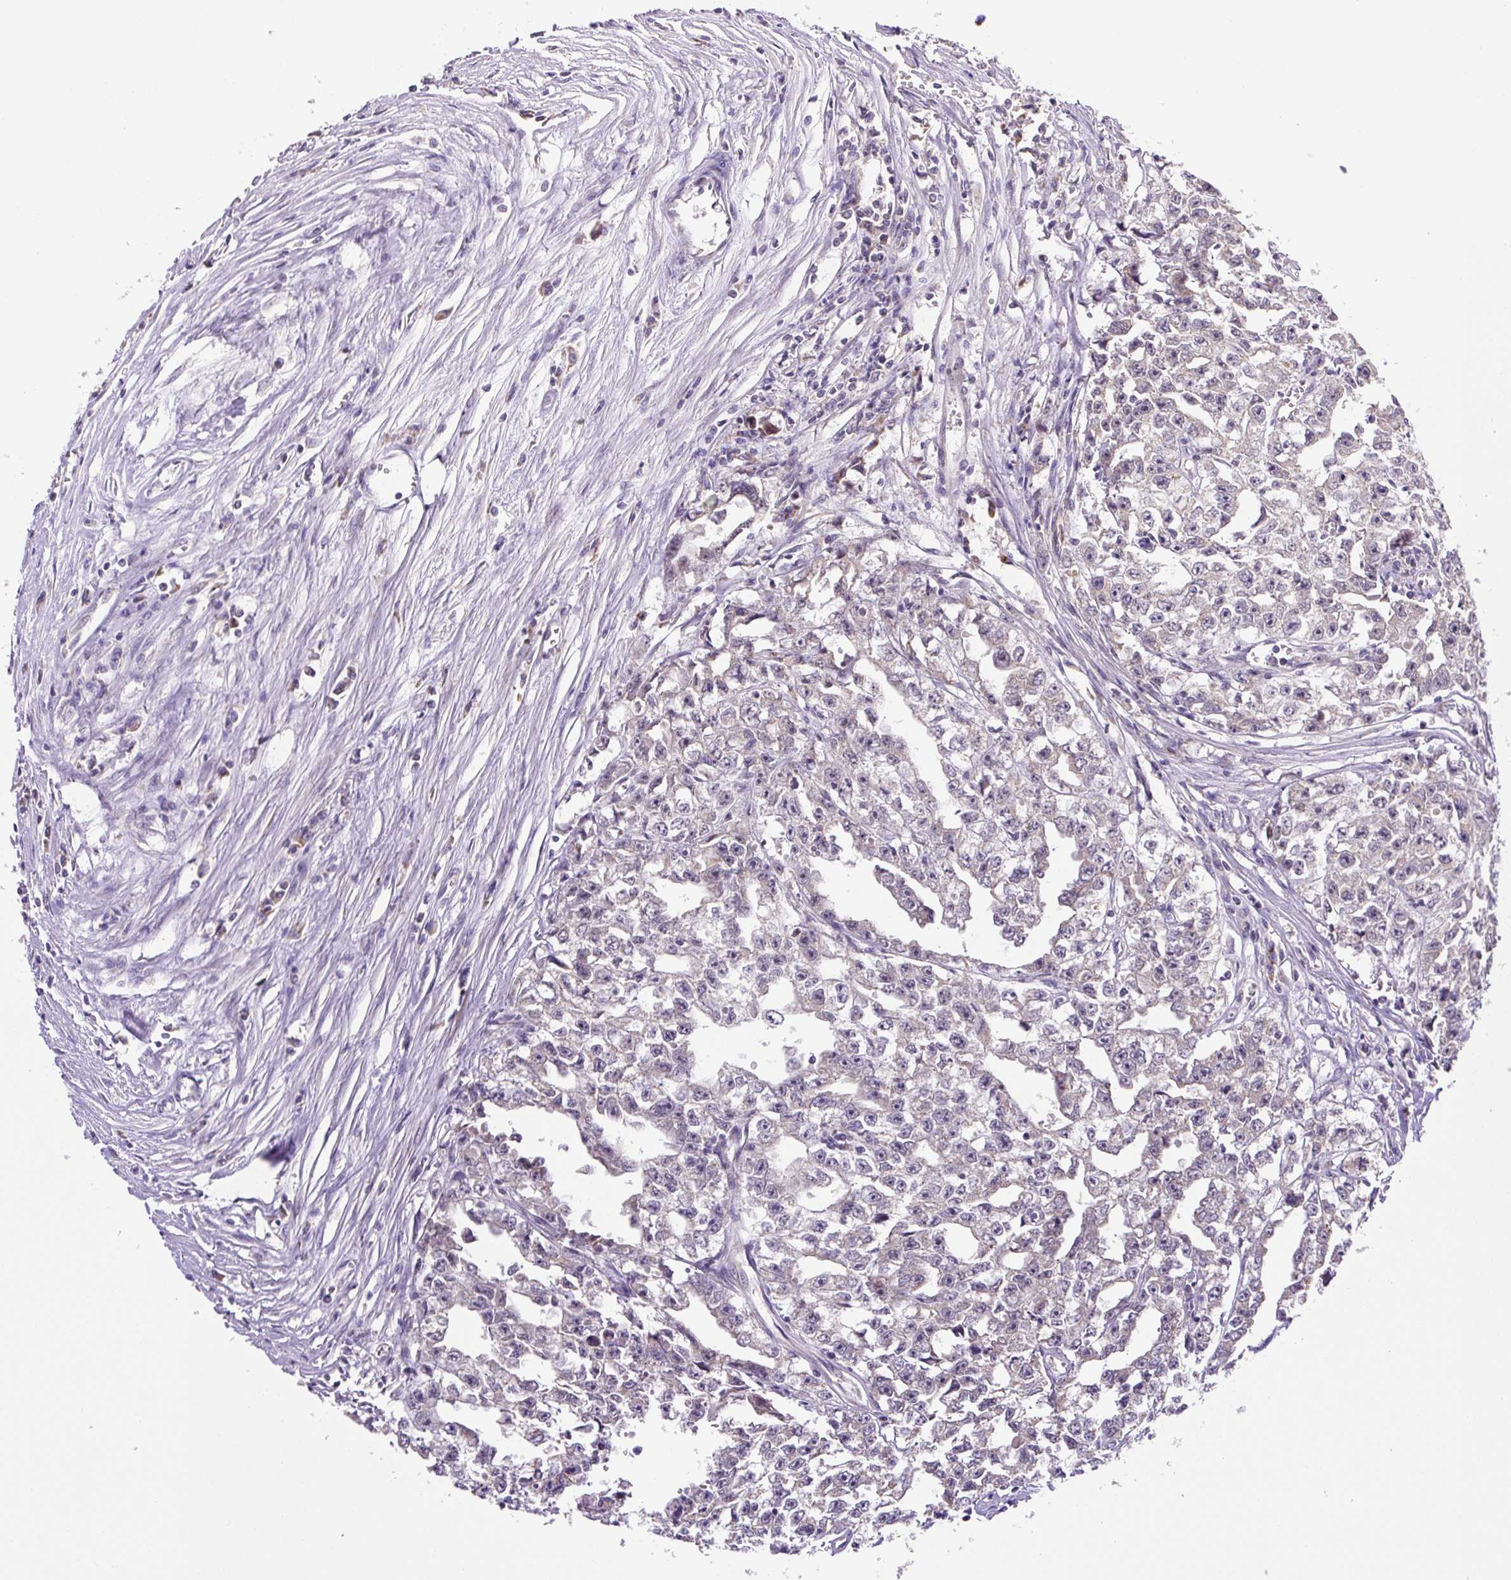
{"staining": {"intensity": "weak", "quantity": "<25%", "location": "cytoplasmic/membranous"}, "tissue": "testis cancer", "cell_type": "Tumor cells", "image_type": "cancer", "snomed": [{"axis": "morphology", "description": "Seminoma, NOS"}, {"axis": "morphology", "description": "Carcinoma, Embryonal, NOS"}, {"axis": "topography", "description": "Testis"}], "caption": "Immunohistochemistry (IHC) of human testis cancer reveals no positivity in tumor cells.", "gene": "MFSD9", "patient": {"sex": "male", "age": 43}}